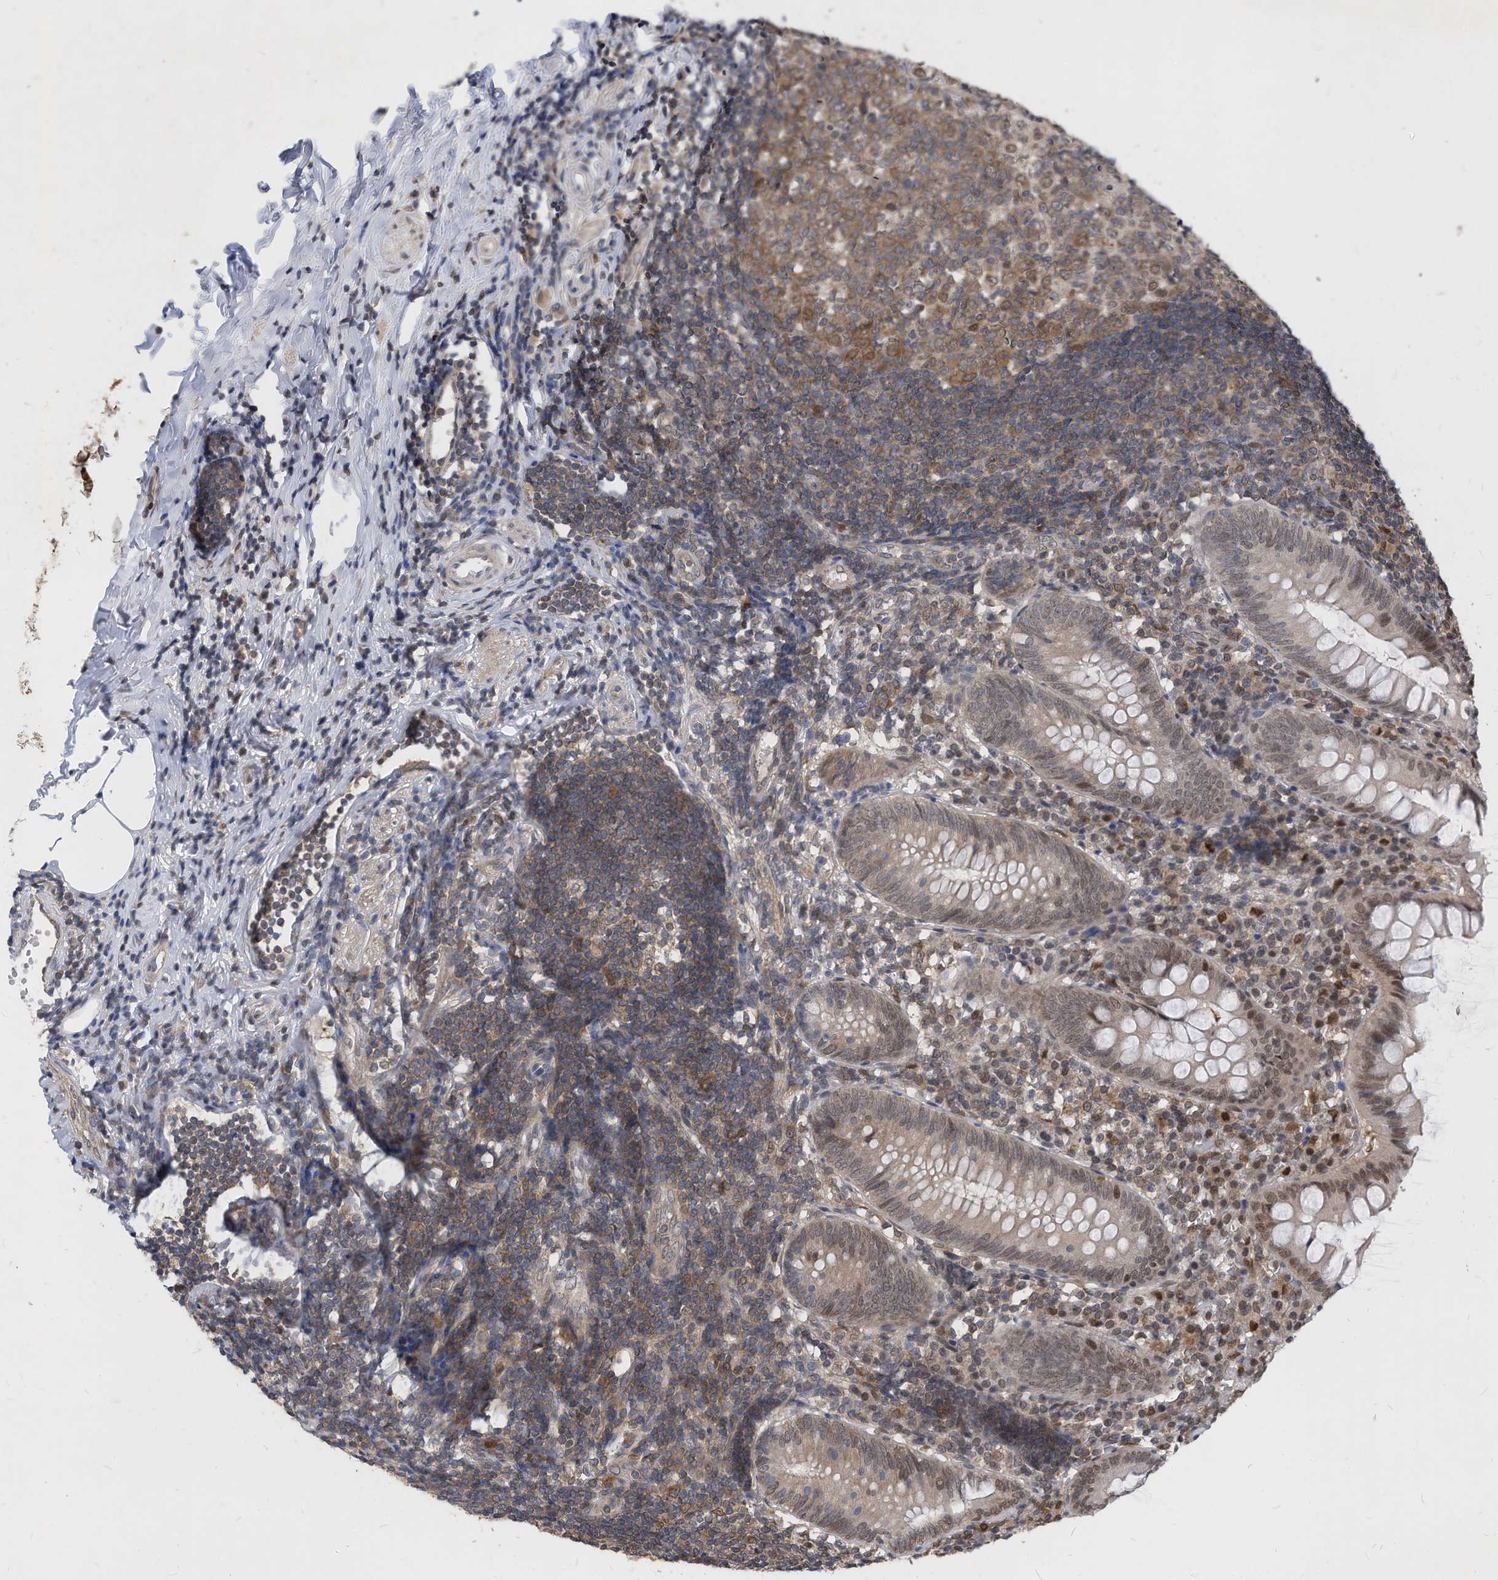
{"staining": {"intensity": "moderate", "quantity": "<25%", "location": "cytoplasmic/membranous,nuclear"}, "tissue": "appendix", "cell_type": "Glandular cells", "image_type": "normal", "snomed": [{"axis": "morphology", "description": "Normal tissue, NOS"}, {"axis": "topography", "description": "Appendix"}], "caption": "Brown immunohistochemical staining in unremarkable appendix shows moderate cytoplasmic/membranous,nuclear positivity in about <25% of glandular cells.", "gene": "KPNB1", "patient": {"sex": "female", "age": 54}}